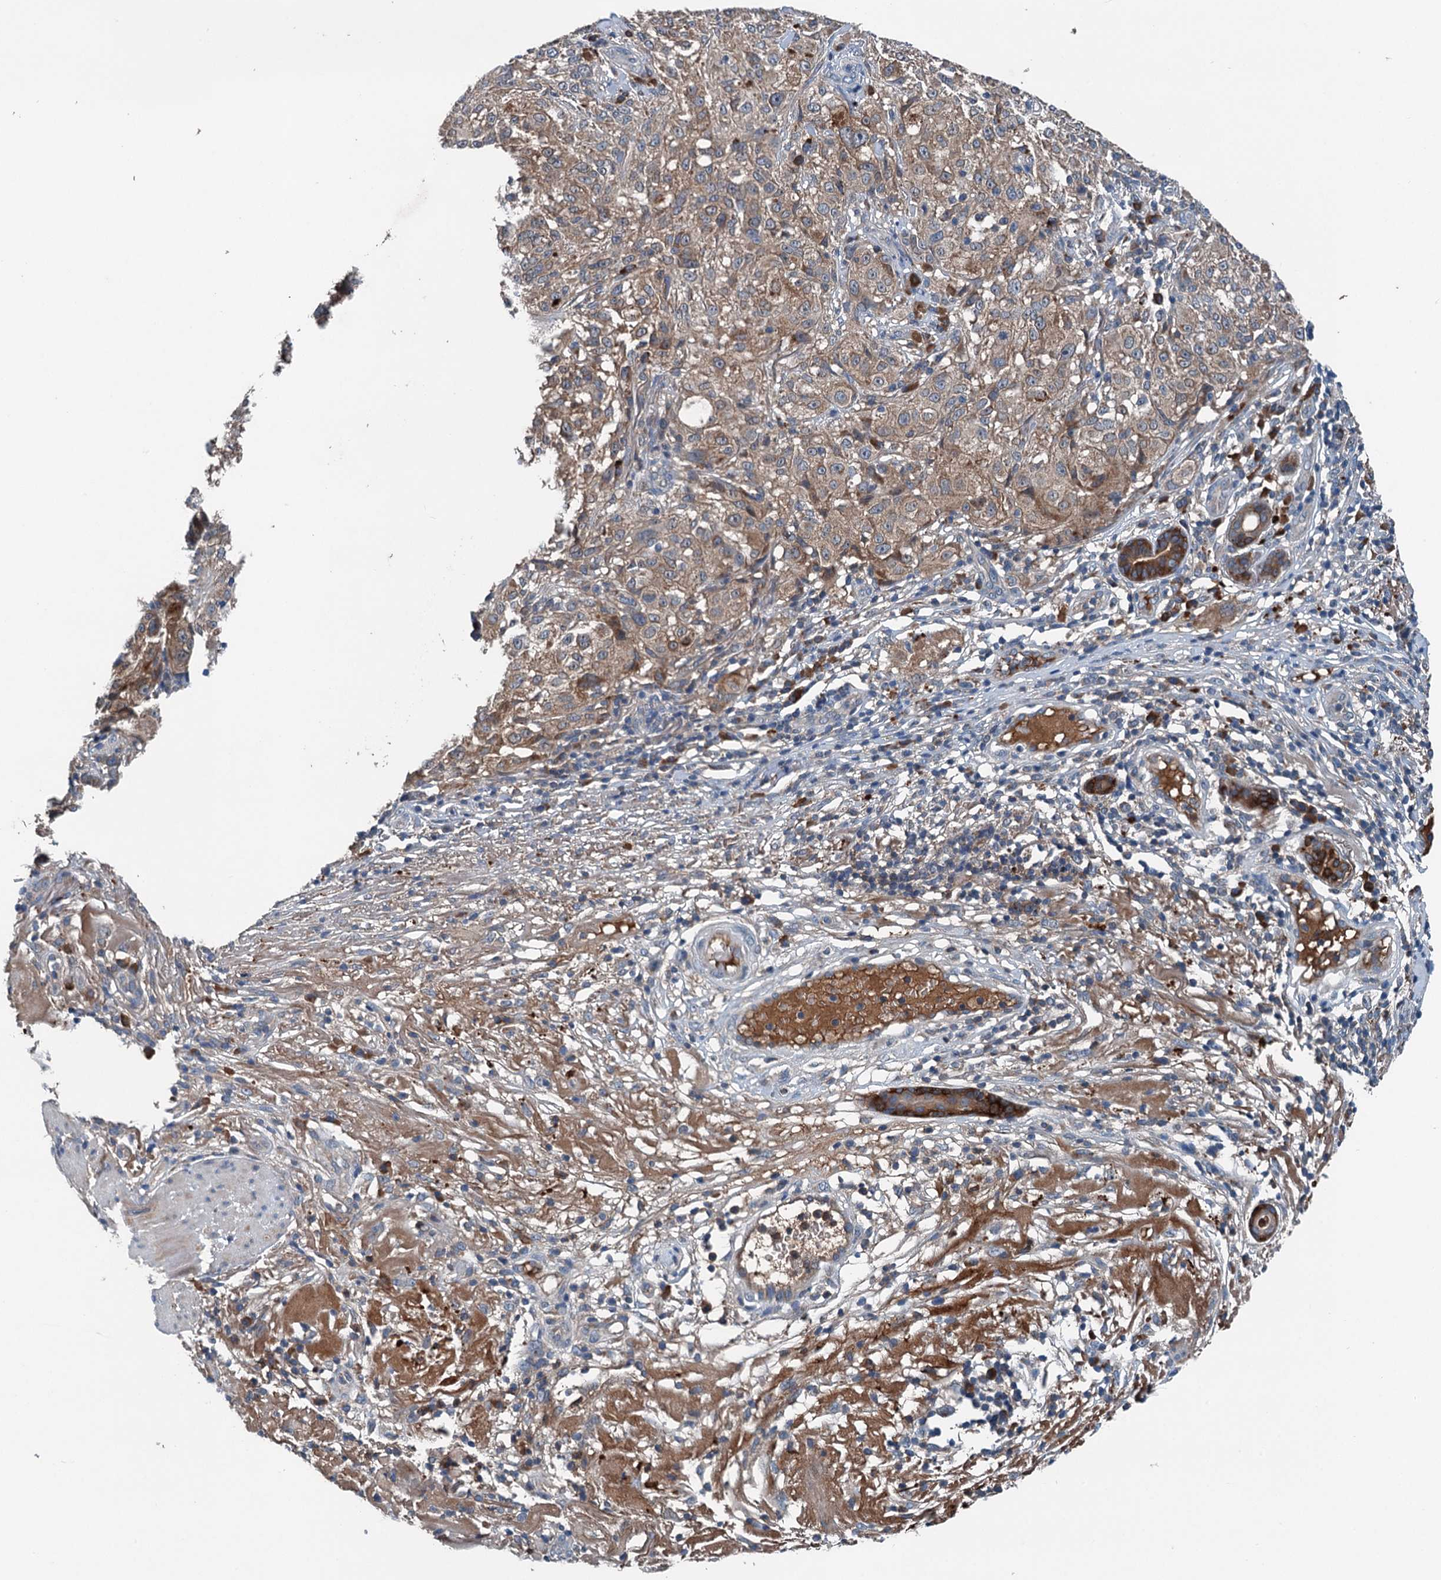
{"staining": {"intensity": "weak", "quantity": ">75%", "location": "cytoplasmic/membranous"}, "tissue": "melanoma", "cell_type": "Tumor cells", "image_type": "cancer", "snomed": [{"axis": "morphology", "description": "Necrosis, NOS"}, {"axis": "morphology", "description": "Malignant melanoma, NOS"}, {"axis": "topography", "description": "Skin"}], "caption": "Brown immunohistochemical staining in human melanoma demonstrates weak cytoplasmic/membranous expression in approximately >75% of tumor cells. The staining was performed using DAB (3,3'-diaminobenzidine) to visualize the protein expression in brown, while the nuclei were stained in blue with hematoxylin (Magnification: 20x).", "gene": "PDSS1", "patient": {"sex": "female", "age": 87}}